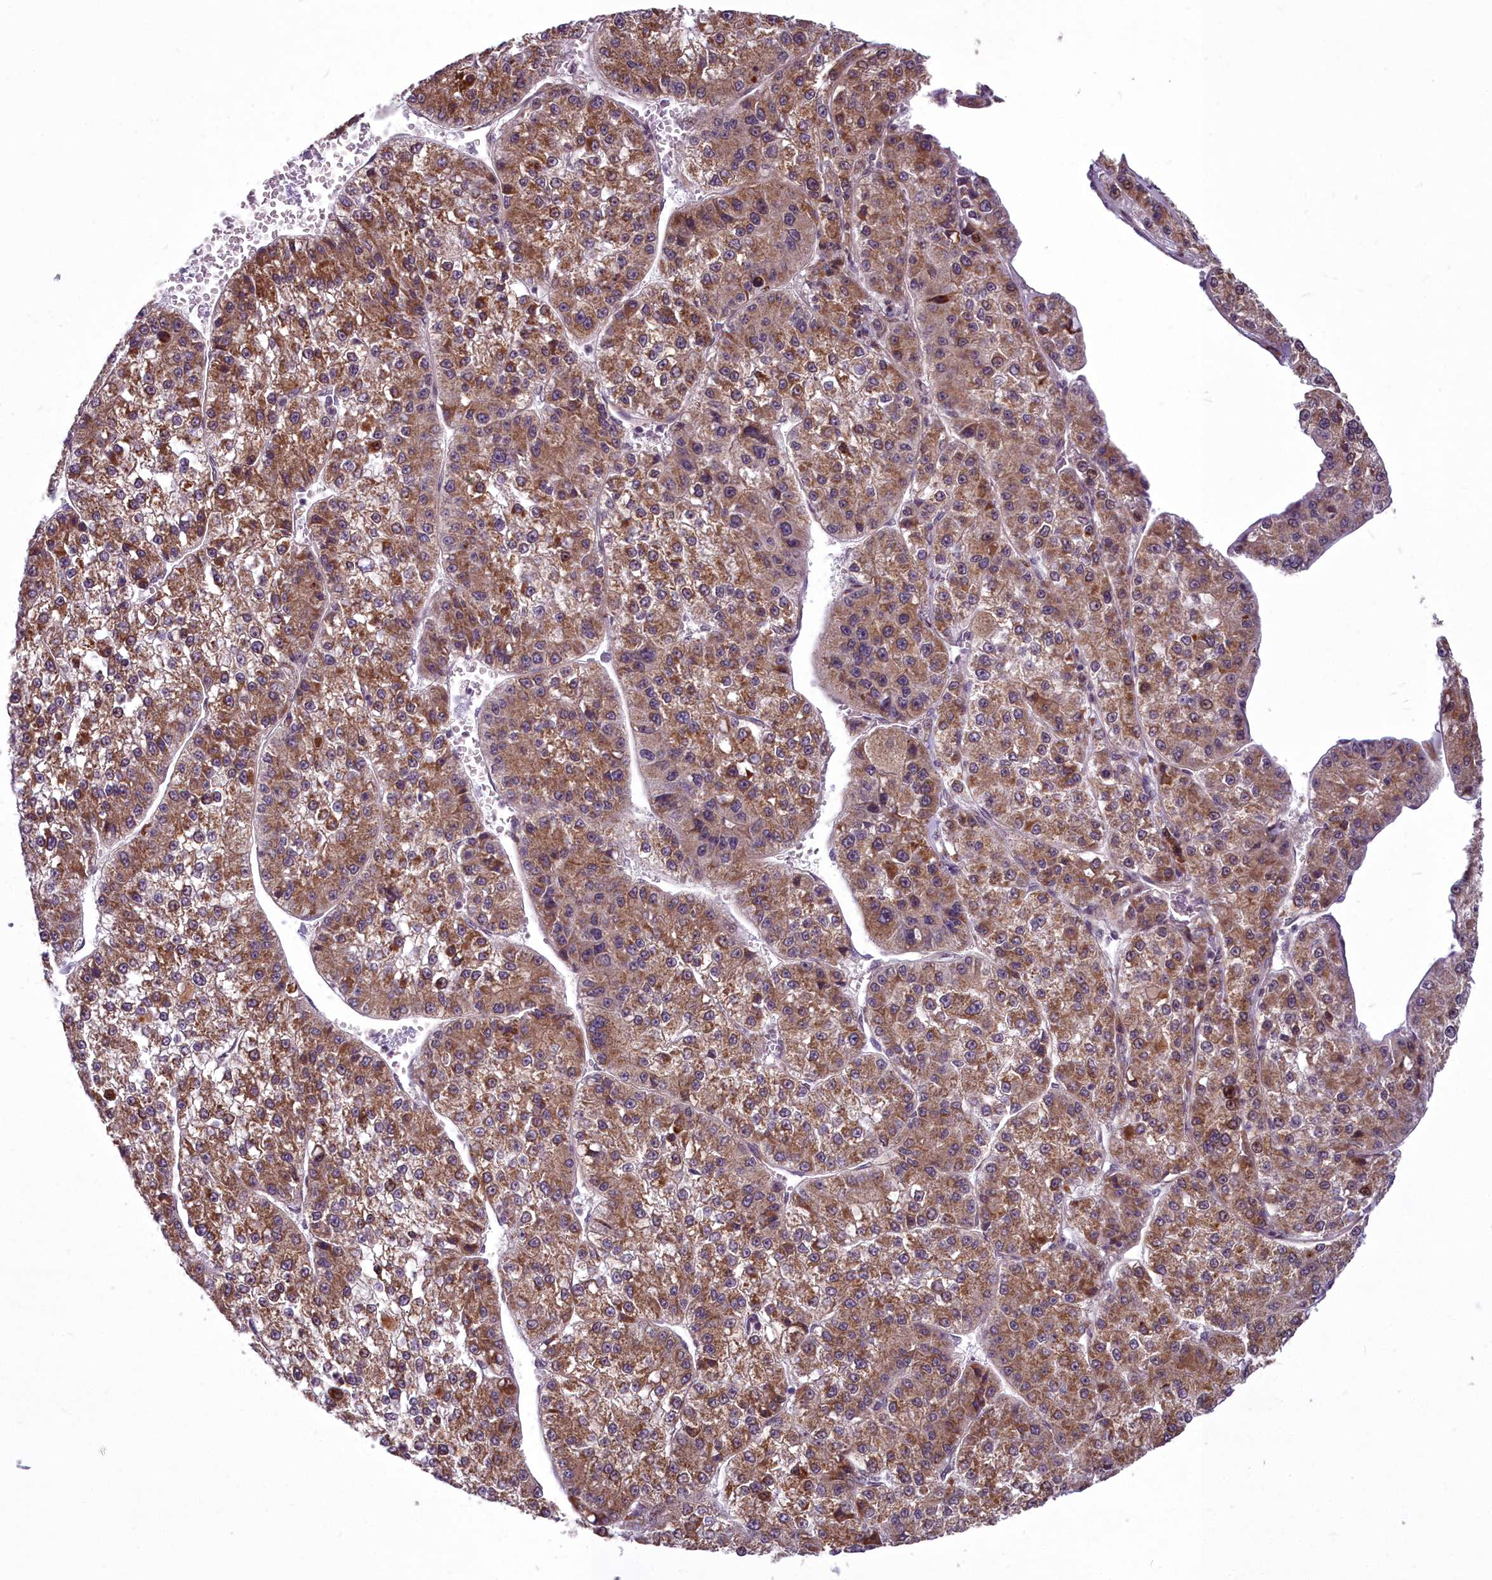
{"staining": {"intensity": "moderate", "quantity": ">75%", "location": "cytoplasmic/membranous"}, "tissue": "liver cancer", "cell_type": "Tumor cells", "image_type": "cancer", "snomed": [{"axis": "morphology", "description": "Carcinoma, Hepatocellular, NOS"}, {"axis": "topography", "description": "Liver"}], "caption": "Immunohistochemistry (IHC) staining of liver hepatocellular carcinoma, which exhibits medium levels of moderate cytoplasmic/membranous staining in about >75% of tumor cells indicating moderate cytoplasmic/membranous protein positivity. The staining was performed using DAB (brown) for protein detection and nuclei were counterstained in hematoxylin (blue).", "gene": "AP1M1", "patient": {"sex": "female", "age": 73}}